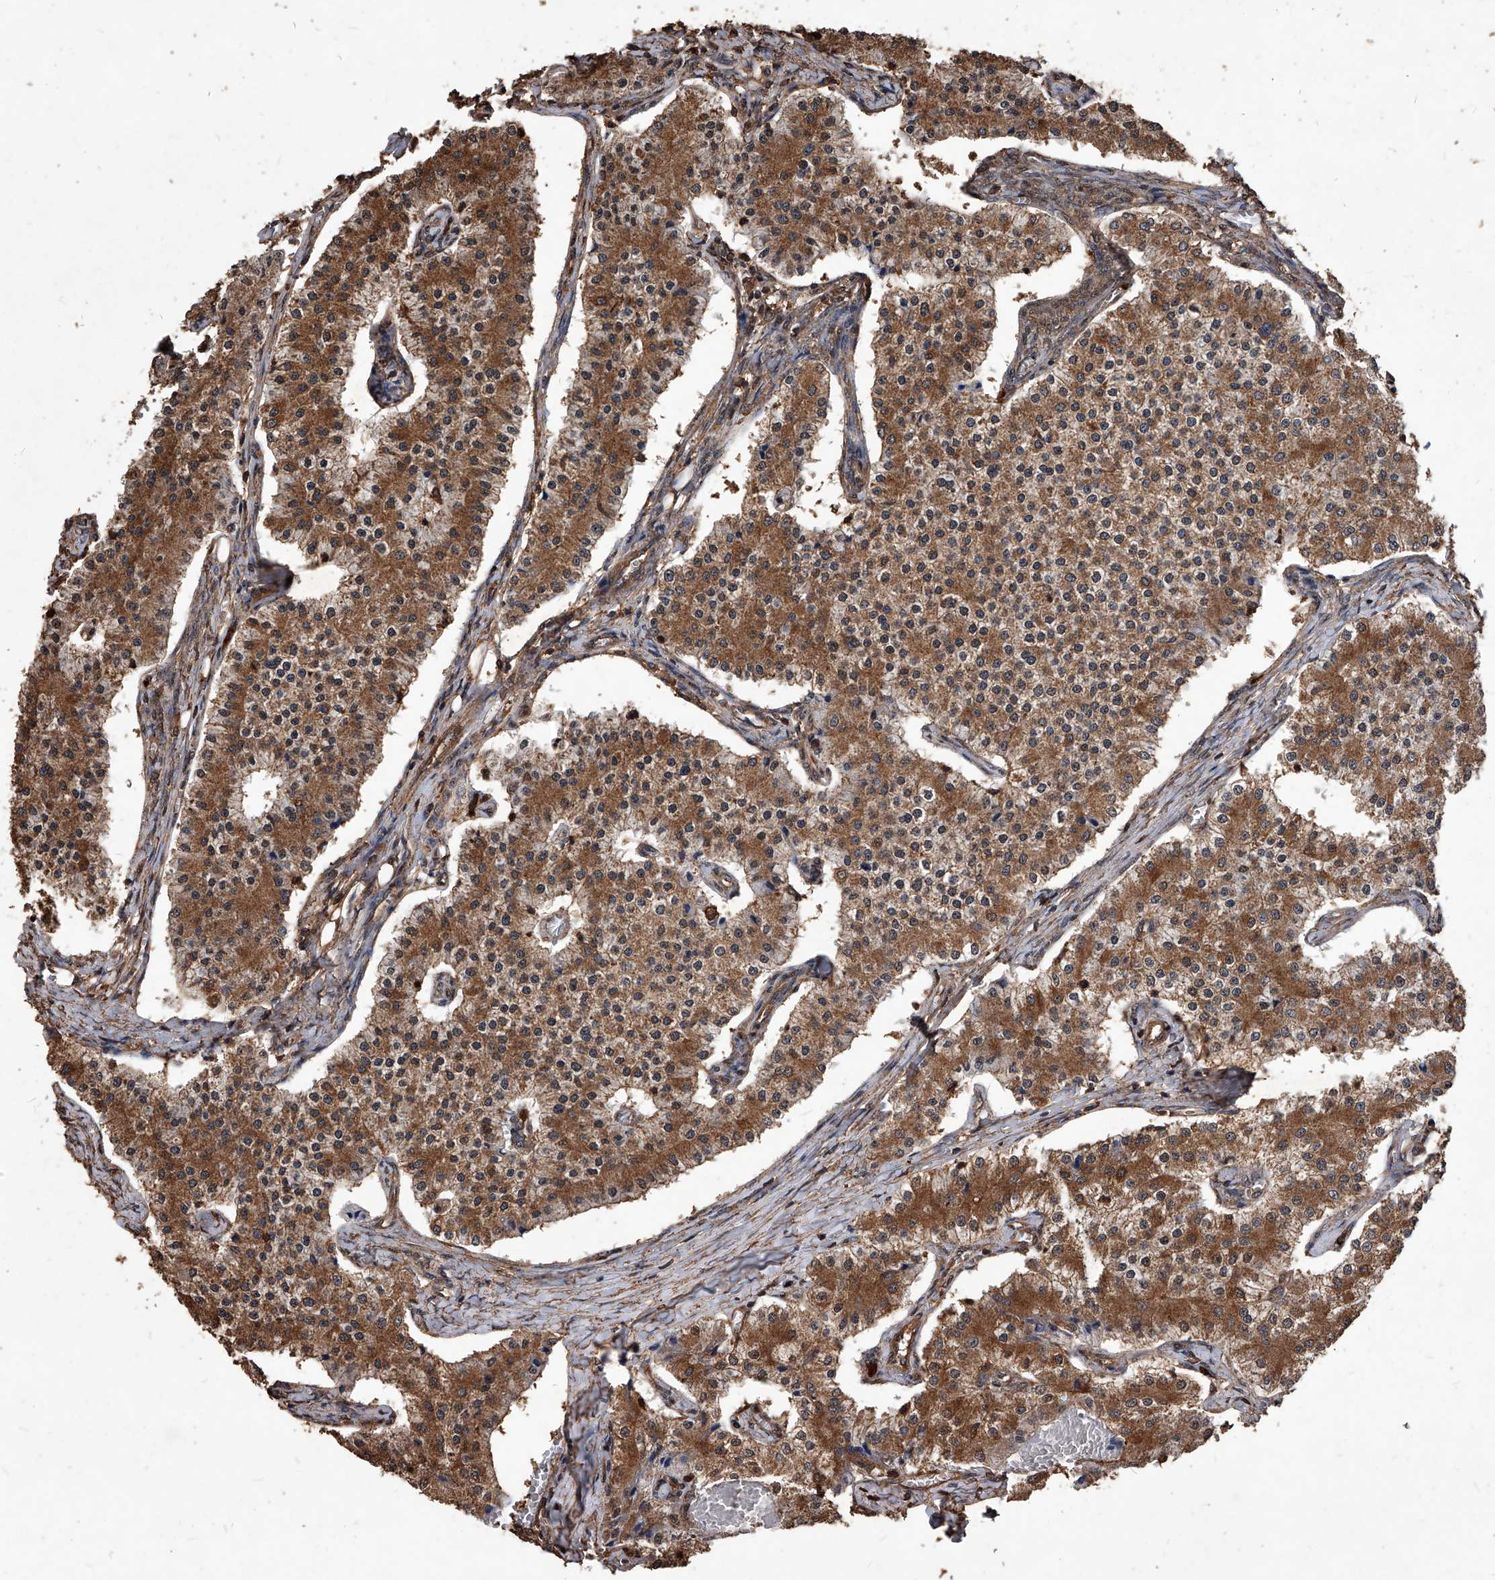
{"staining": {"intensity": "moderate", "quantity": ">75%", "location": "cytoplasmic/membranous"}, "tissue": "carcinoid", "cell_type": "Tumor cells", "image_type": "cancer", "snomed": [{"axis": "morphology", "description": "Carcinoid, malignant, NOS"}, {"axis": "topography", "description": "Colon"}], "caption": "IHC of carcinoid displays medium levels of moderate cytoplasmic/membranous expression in about >75% of tumor cells. Using DAB (brown) and hematoxylin (blue) stains, captured at high magnification using brightfield microscopy.", "gene": "UCP2", "patient": {"sex": "female", "age": 52}}